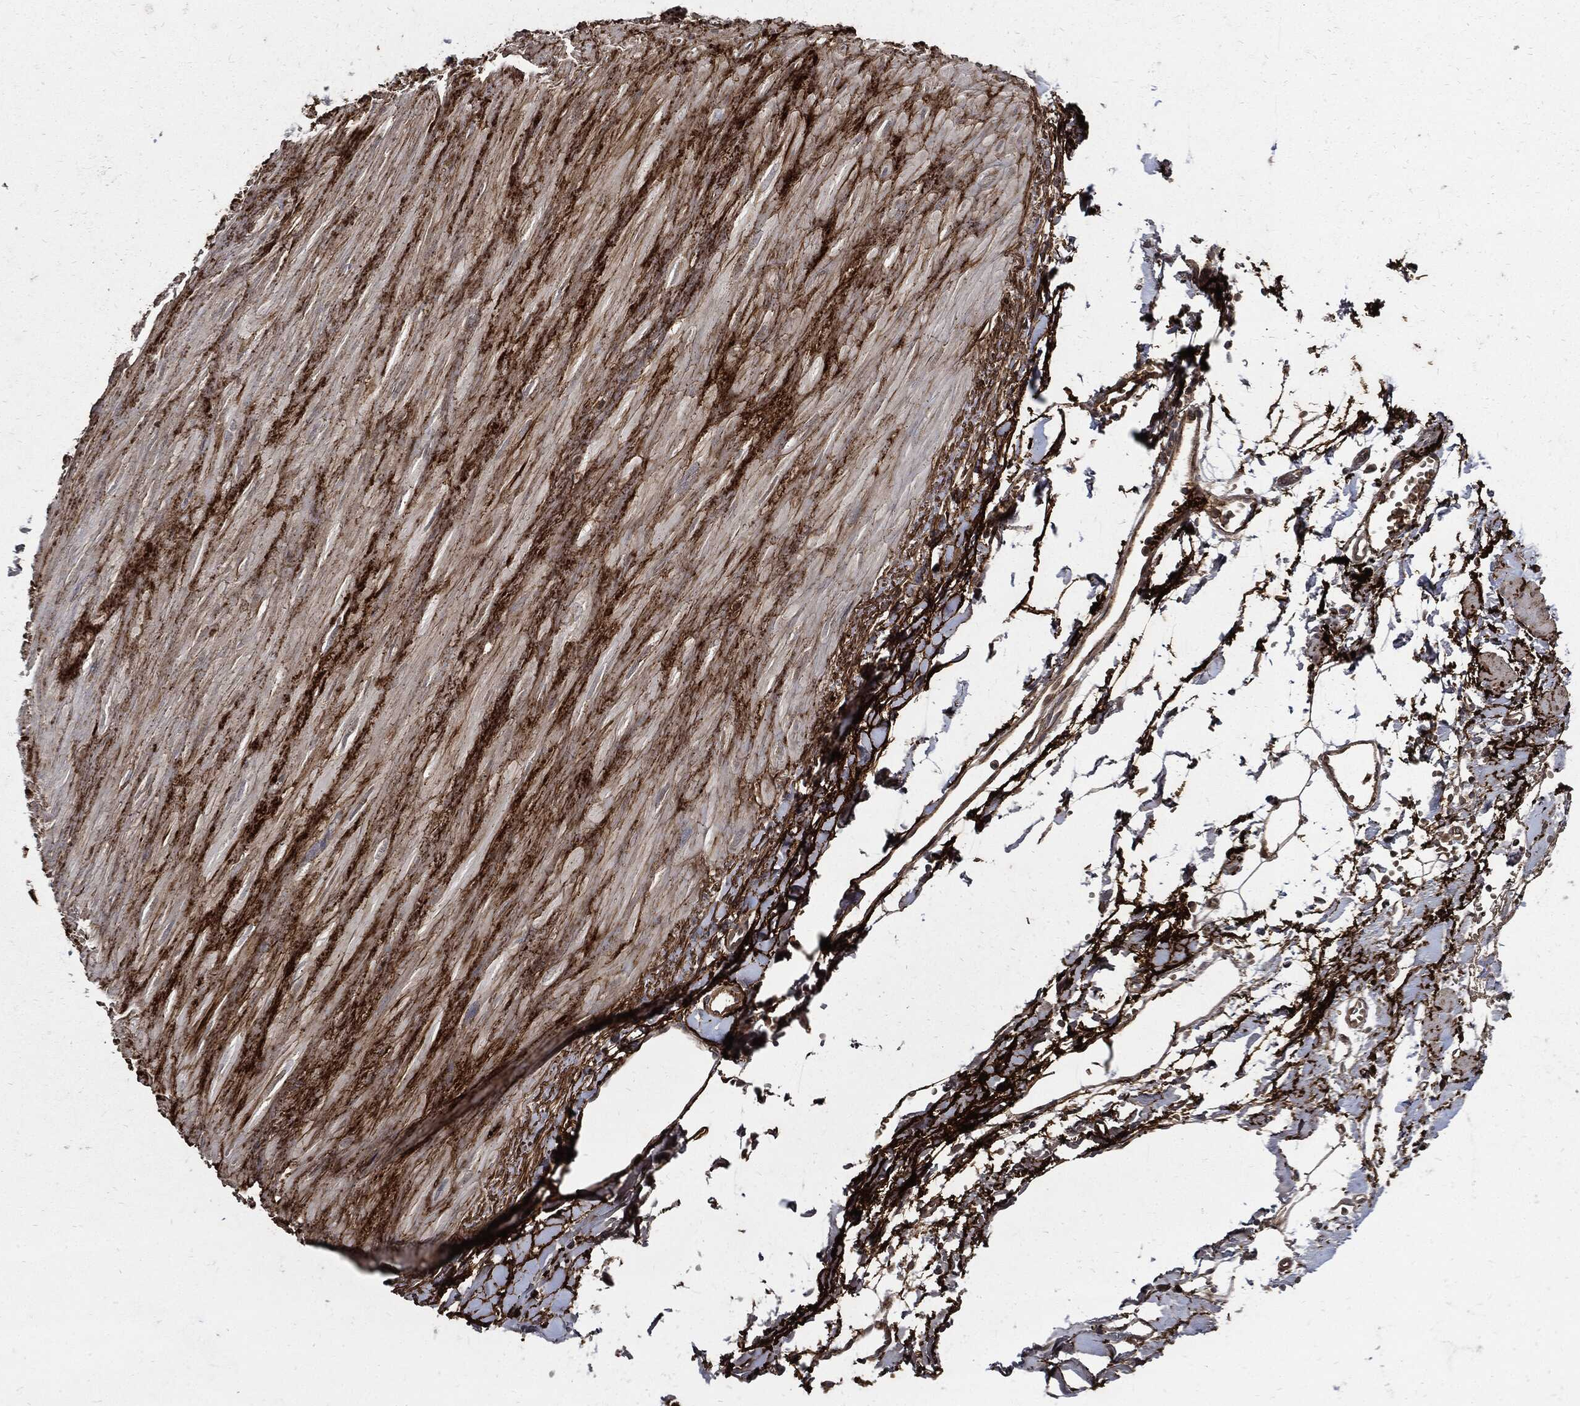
{"staining": {"intensity": "strong", "quantity": ">75%", "location": "cytoplasmic/membranous"}, "tissue": "soft tissue", "cell_type": "Fibroblasts", "image_type": "normal", "snomed": [{"axis": "morphology", "description": "Normal tissue, NOS"}, {"axis": "morphology", "description": "Adenocarcinoma, NOS"}, {"axis": "topography", "description": "Pancreas"}, {"axis": "topography", "description": "Peripheral nerve tissue"}], "caption": "Fibroblasts show high levels of strong cytoplasmic/membranous staining in about >75% of cells in normal soft tissue. (IHC, brightfield microscopy, high magnification).", "gene": "CLU", "patient": {"sex": "male", "age": 61}}